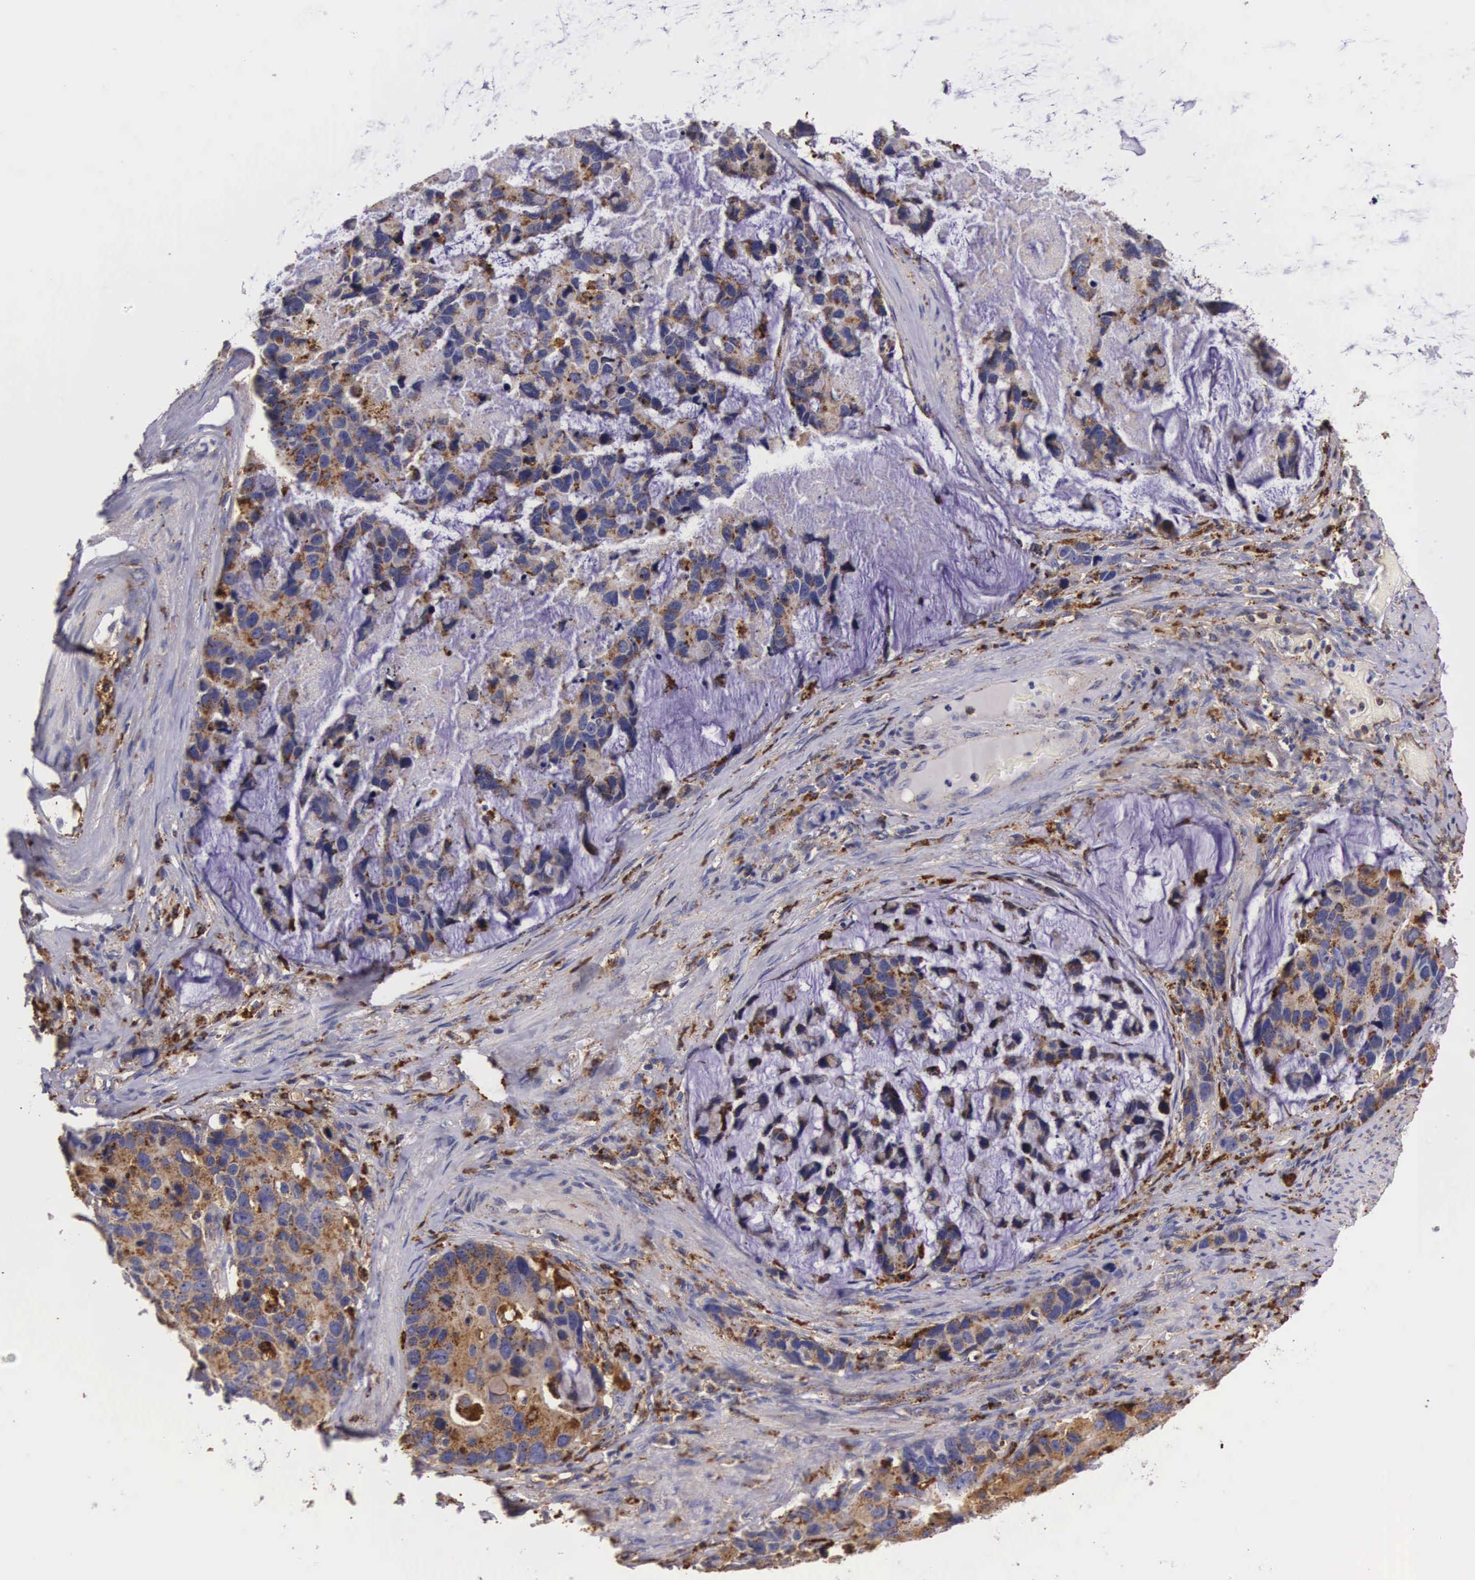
{"staining": {"intensity": "moderate", "quantity": ">75%", "location": "cytoplasmic/membranous"}, "tissue": "stomach cancer", "cell_type": "Tumor cells", "image_type": "cancer", "snomed": [{"axis": "morphology", "description": "Adenocarcinoma, NOS"}, {"axis": "topography", "description": "Stomach, upper"}], "caption": "IHC micrograph of stomach cancer stained for a protein (brown), which exhibits medium levels of moderate cytoplasmic/membranous staining in about >75% of tumor cells.", "gene": "NAGA", "patient": {"sex": "male", "age": 71}}